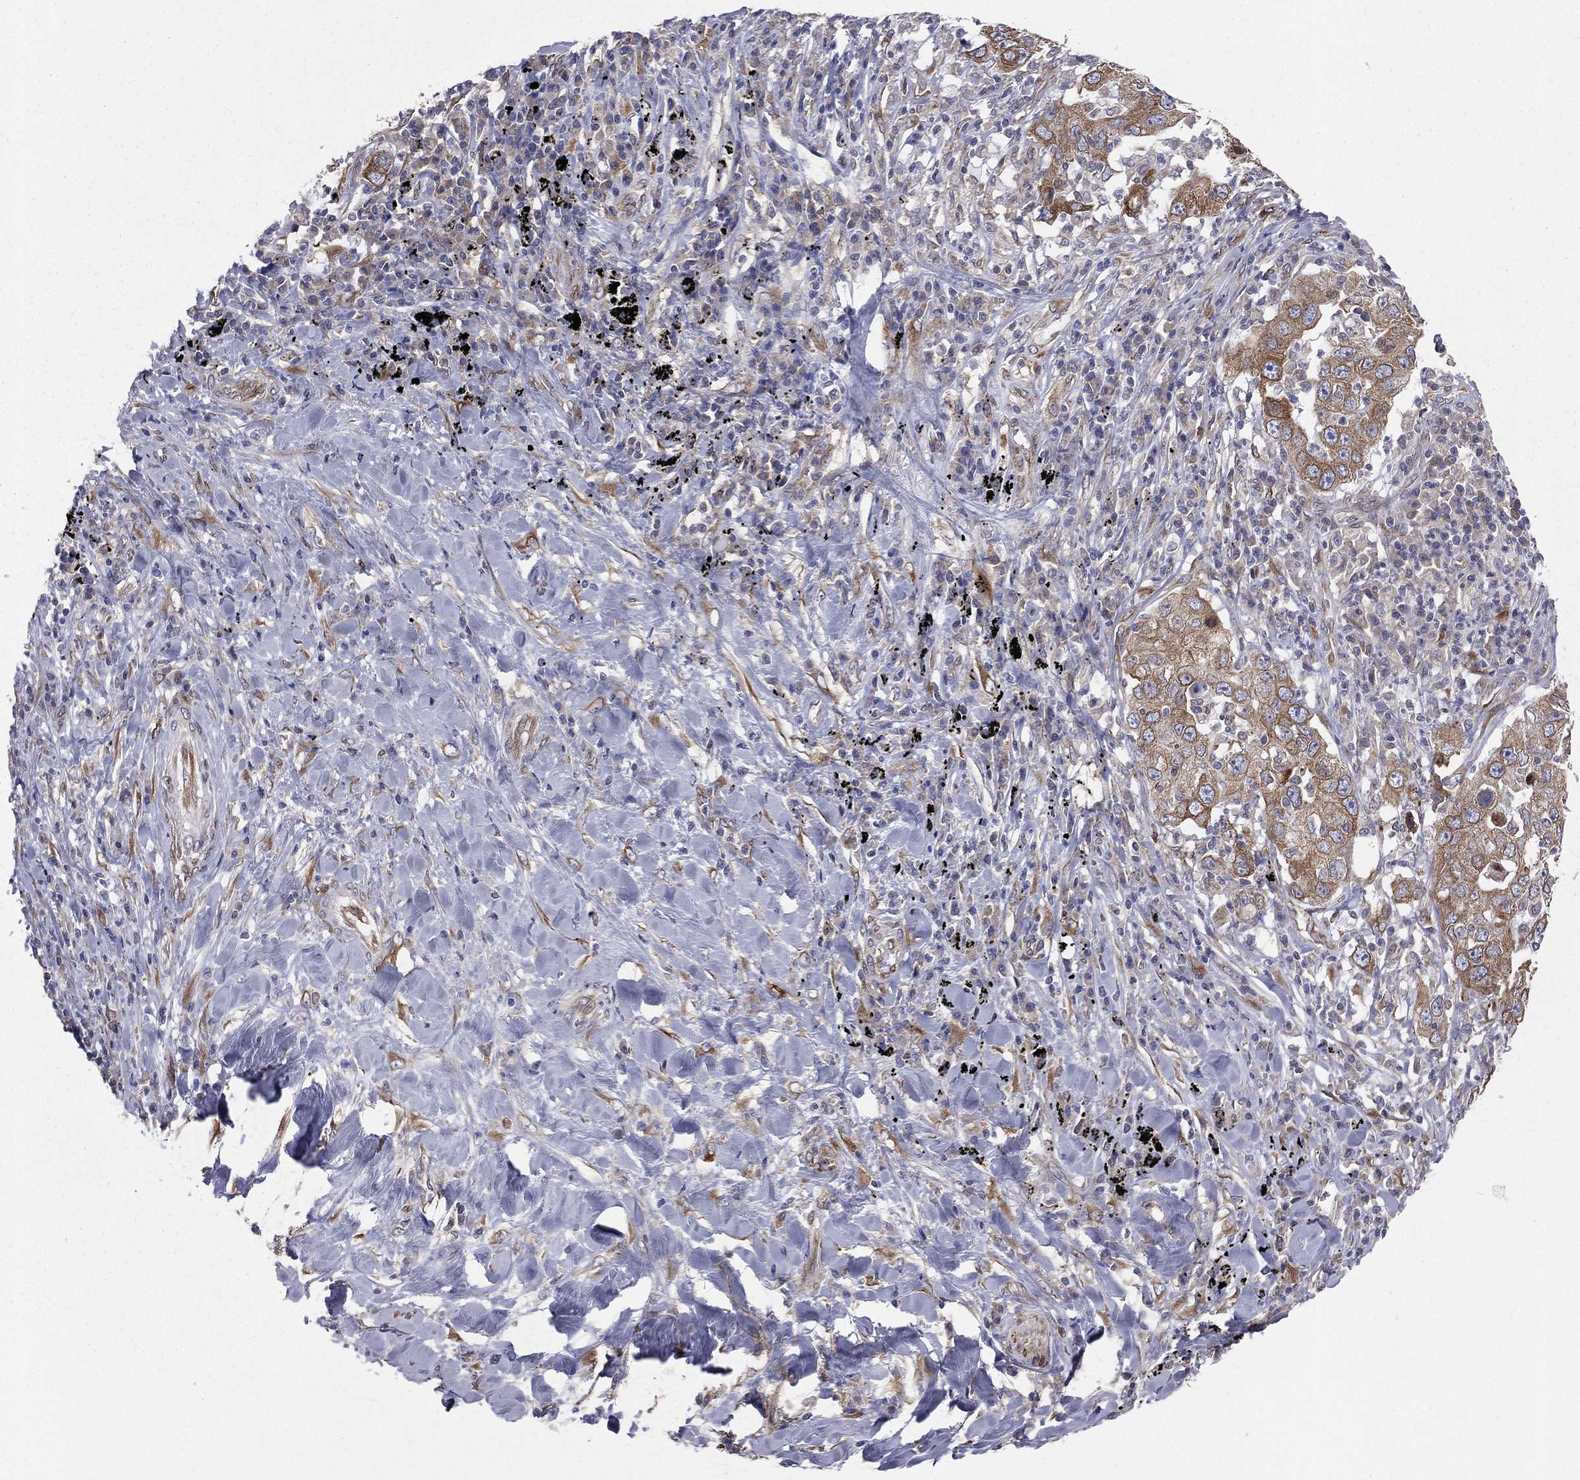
{"staining": {"intensity": "weak", "quantity": ">75%", "location": "cytoplasmic/membranous"}, "tissue": "lung cancer", "cell_type": "Tumor cells", "image_type": "cancer", "snomed": [{"axis": "morphology", "description": "Adenocarcinoma, NOS"}, {"axis": "topography", "description": "Lung"}], "caption": "High-magnification brightfield microscopy of adenocarcinoma (lung) stained with DAB (brown) and counterstained with hematoxylin (blue). tumor cells exhibit weak cytoplasmic/membranous expression is seen in approximately>75% of cells.", "gene": "PGRMC1", "patient": {"sex": "male", "age": 73}}